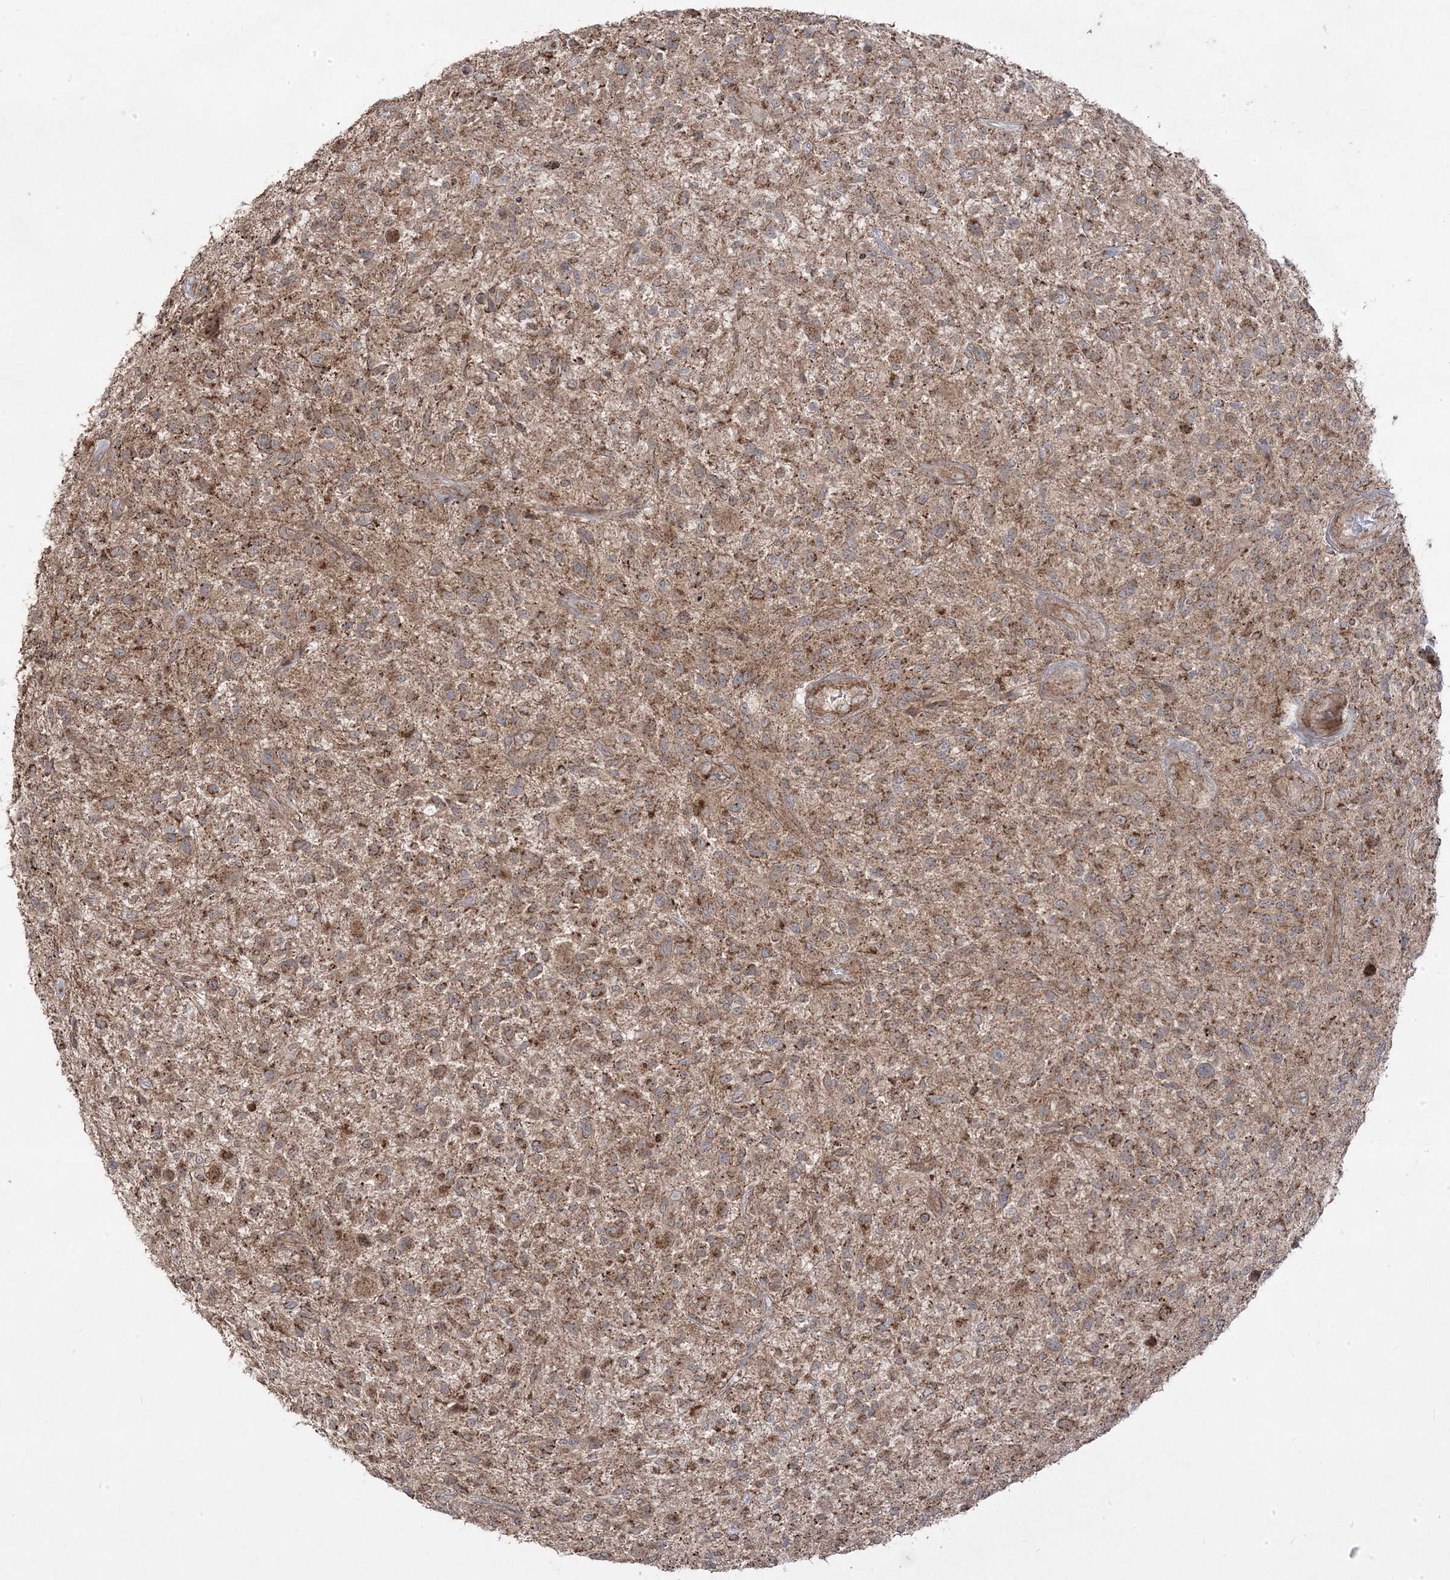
{"staining": {"intensity": "moderate", "quantity": ">75%", "location": "cytoplasmic/membranous"}, "tissue": "glioma", "cell_type": "Tumor cells", "image_type": "cancer", "snomed": [{"axis": "morphology", "description": "Glioma, malignant, High grade"}, {"axis": "topography", "description": "Brain"}], "caption": "A photomicrograph of human malignant high-grade glioma stained for a protein shows moderate cytoplasmic/membranous brown staining in tumor cells.", "gene": "CLUAP1", "patient": {"sex": "male", "age": 47}}